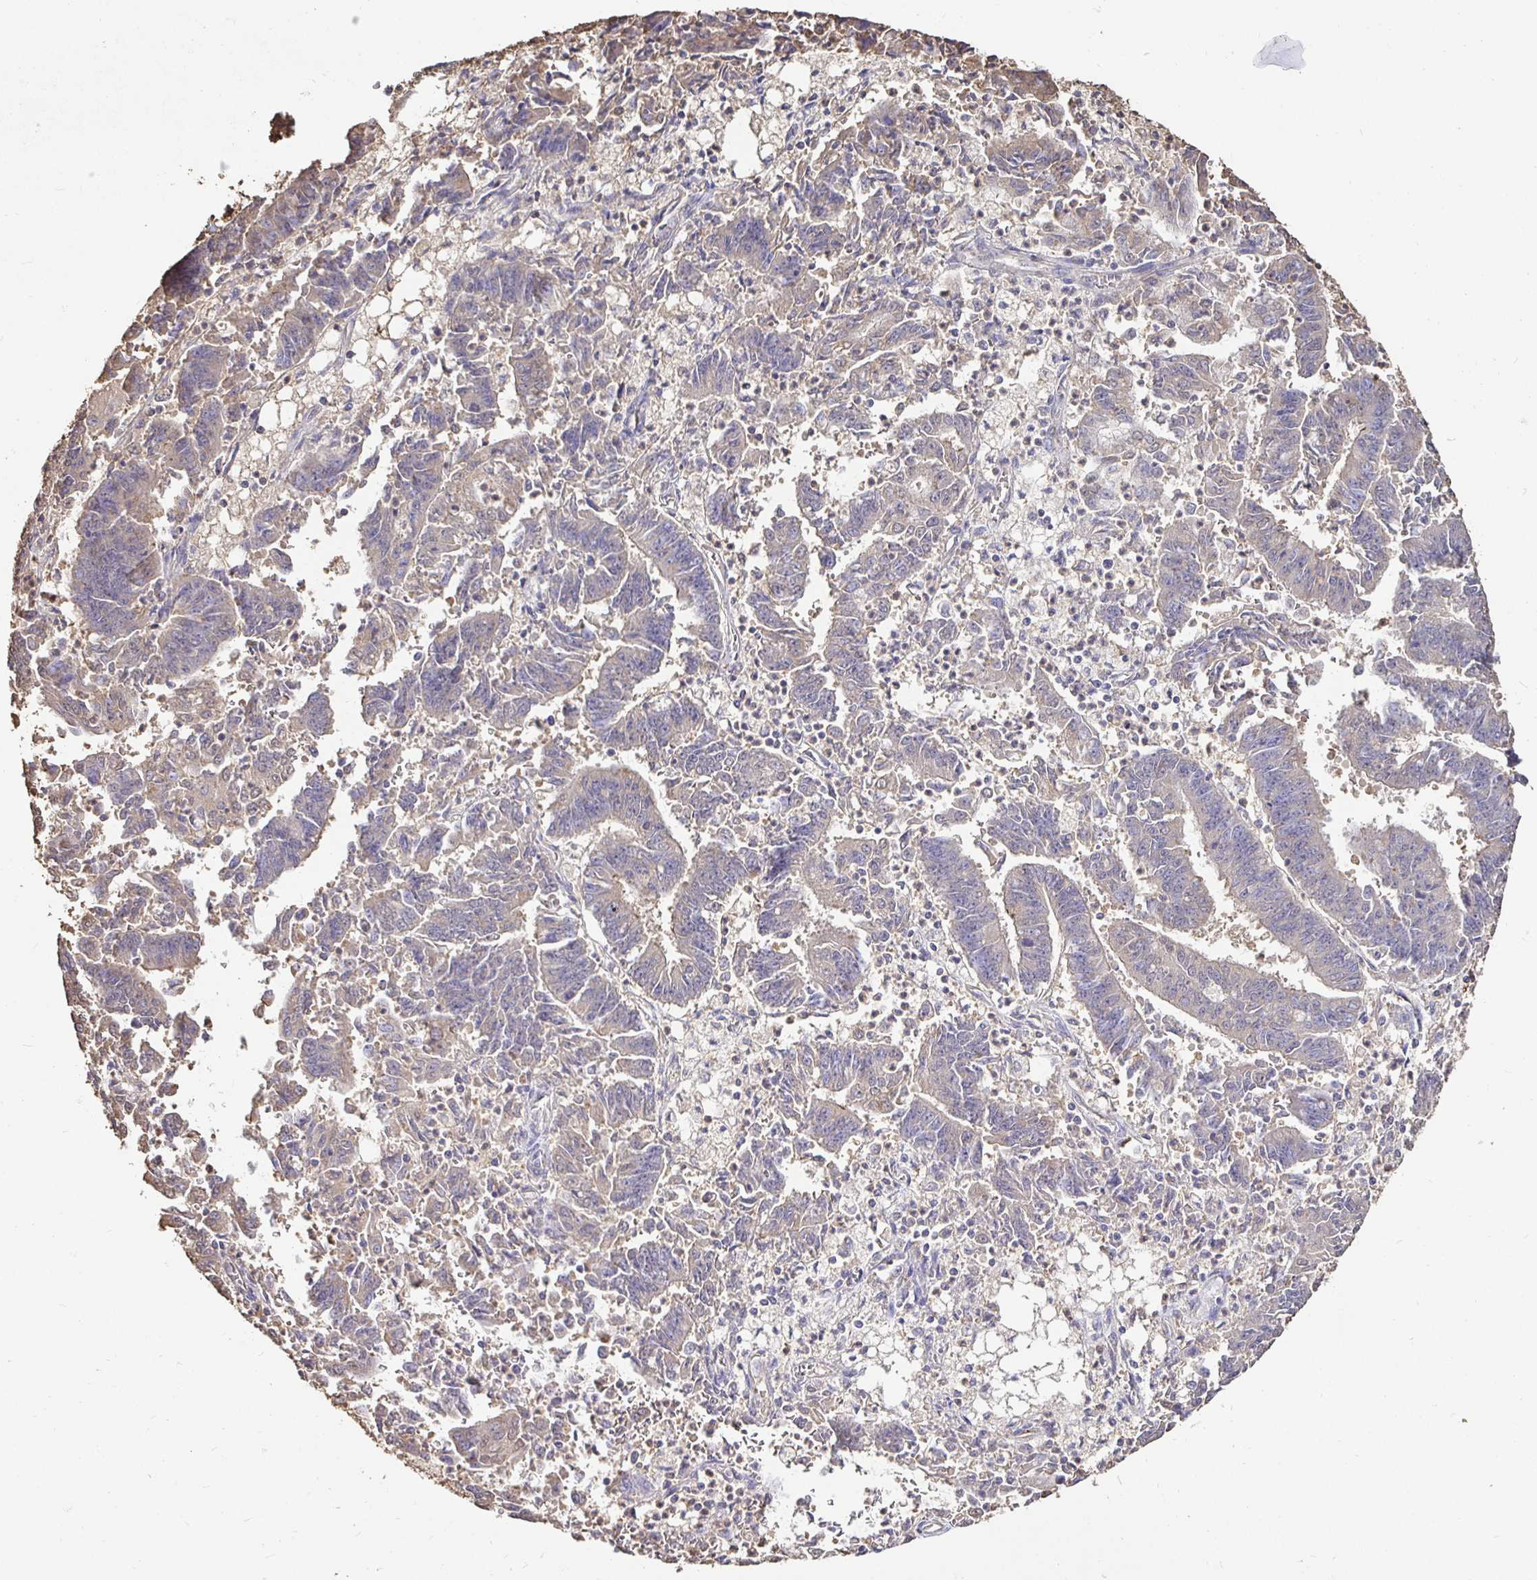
{"staining": {"intensity": "negative", "quantity": "none", "location": "none"}, "tissue": "endometrial cancer", "cell_type": "Tumor cells", "image_type": "cancer", "snomed": [{"axis": "morphology", "description": "Adenocarcinoma, NOS"}, {"axis": "topography", "description": "Endometrium"}], "caption": "DAB (3,3'-diaminobenzidine) immunohistochemical staining of human endometrial cancer (adenocarcinoma) reveals no significant expression in tumor cells.", "gene": "MAPK8IP3", "patient": {"sex": "female", "age": 73}}